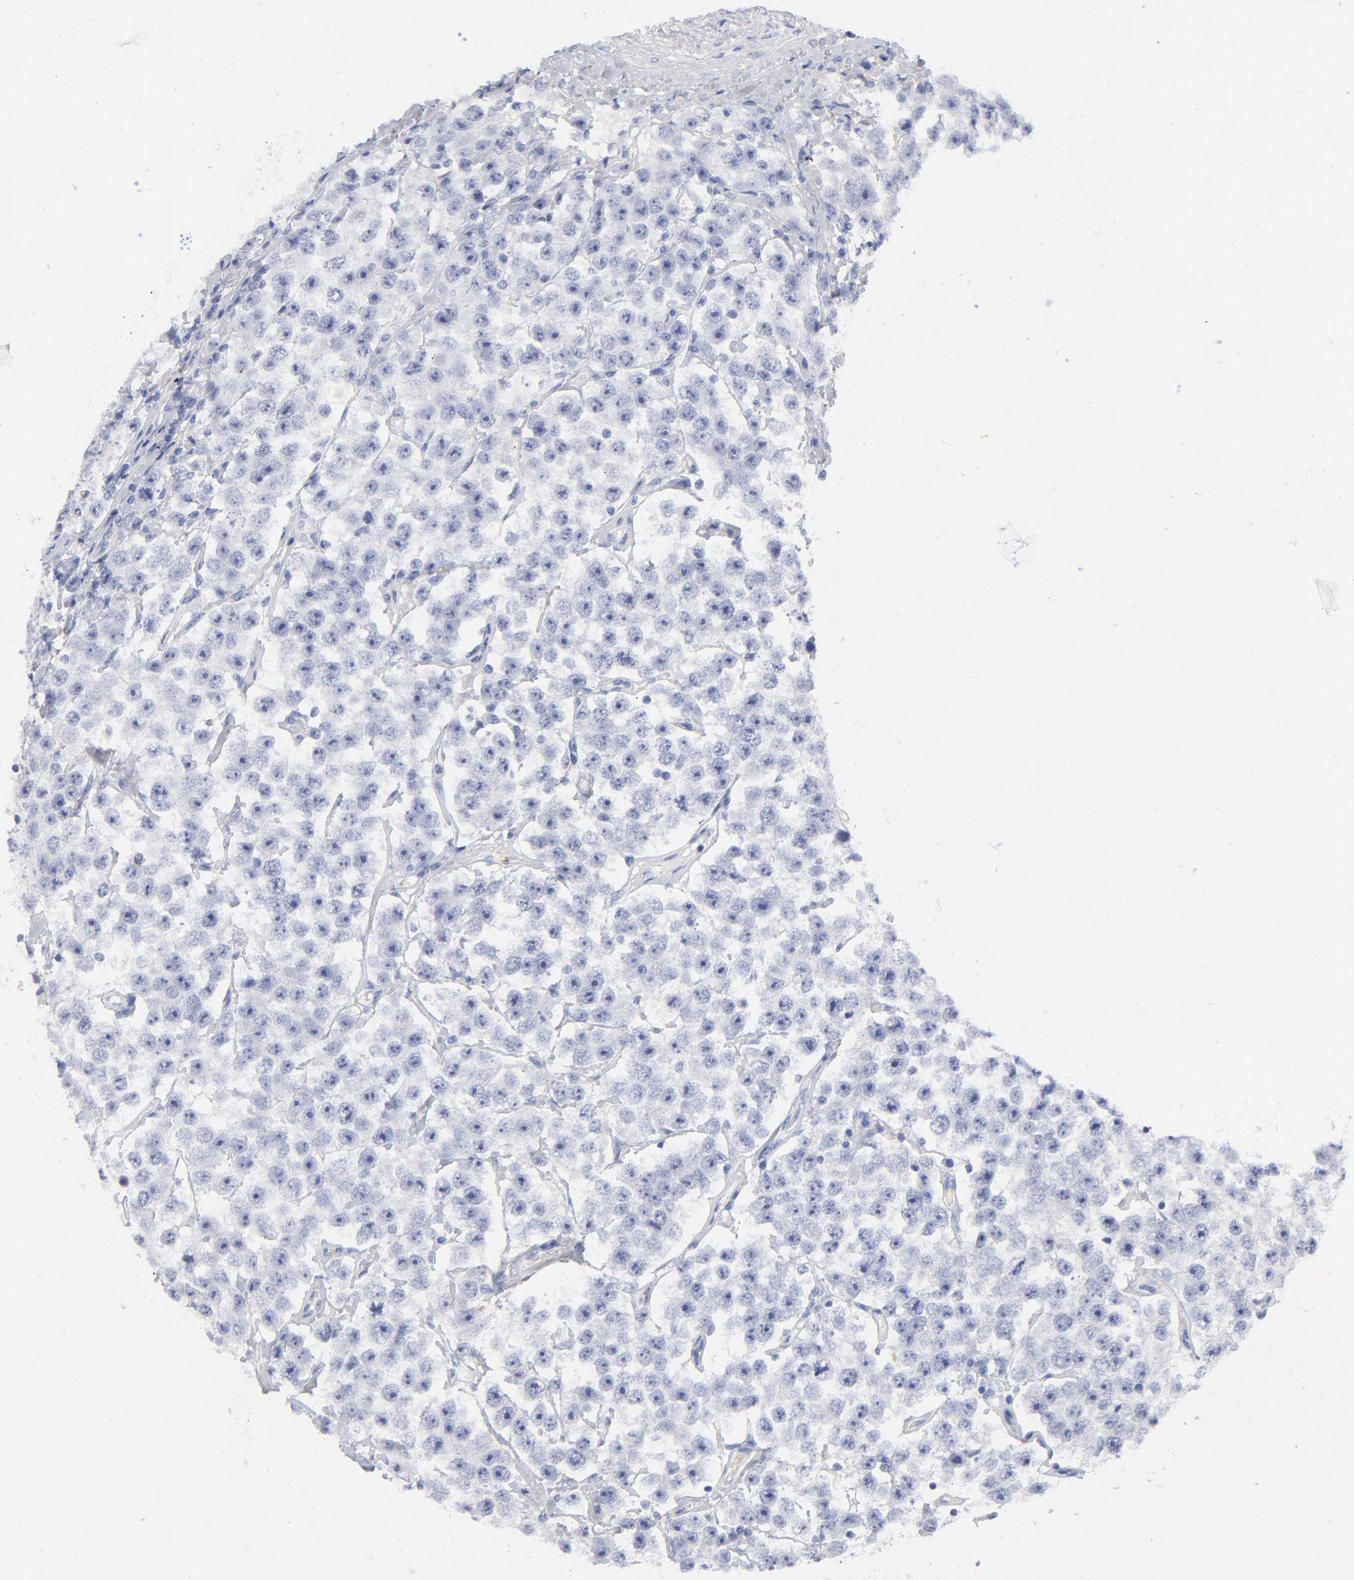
{"staining": {"intensity": "negative", "quantity": "none", "location": "none"}, "tissue": "testis cancer", "cell_type": "Tumor cells", "image_type": "cancer", "snomed": [{"axis": "morphology", "description": "Seminoma, NOS"}, {"axis": "topography", "description": "Testis"}], "caption": "IHC of human testis seminoma demonstrates no expression in tumor cells.", "gene": "ARG1", "patient": {"sex": "male", "age": 52}}